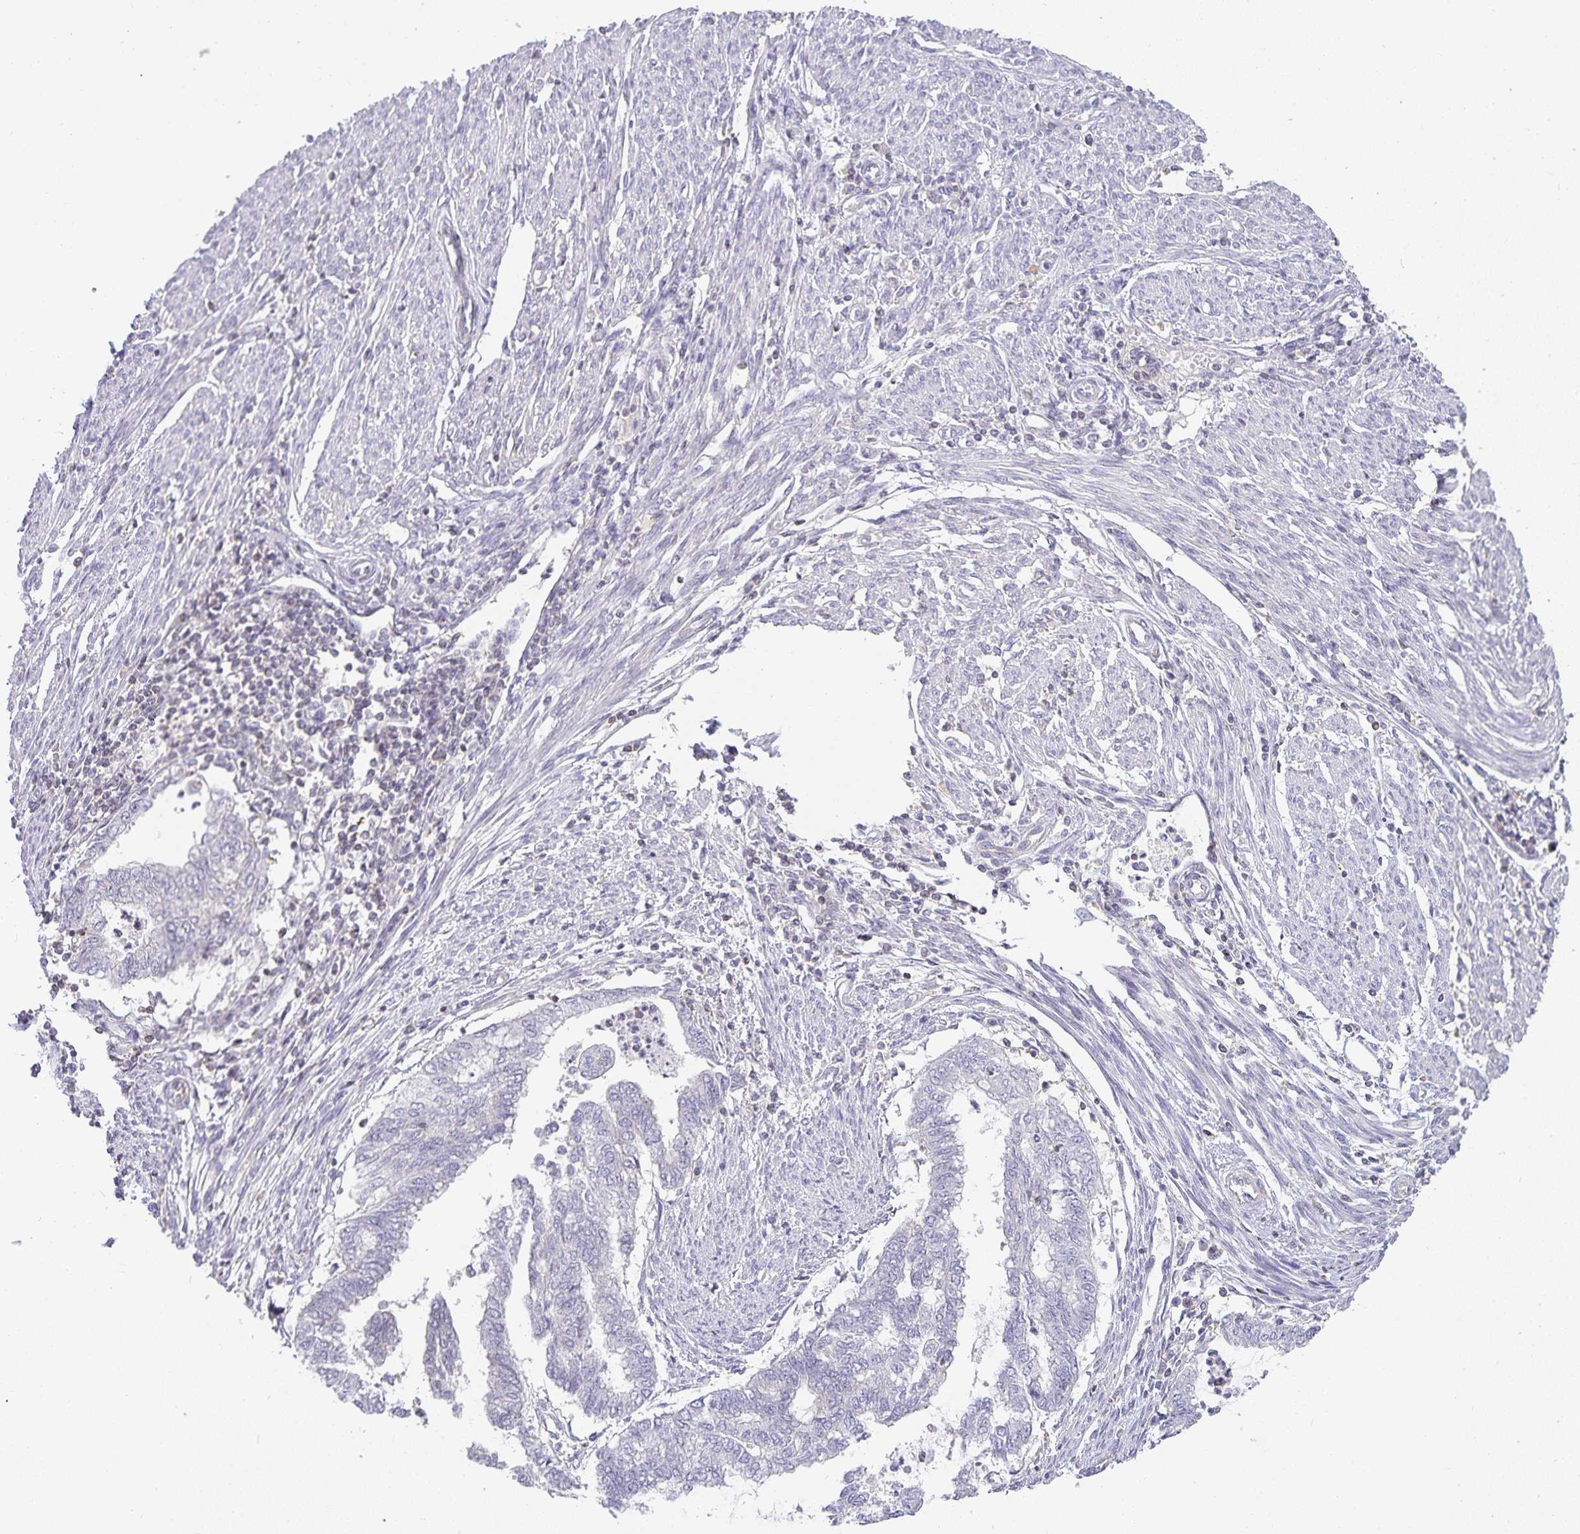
{"staining": {"intensity": "negative", "quantity": "none", "location": "none"}, "tissue": "endometrial cancer", "cell_type": "Tumor cells", "image_type": "cancer", "snomed": [{"axis": "morphology", "description": "Adenocarcinoma, NOS"}, {"axis": "topography", "description": "Endometrium"}], "caption": "An IHC histopathology image of endometrial cancer (adenocarcinoma) is shown. There is no staining in tumor cells of endometrial cancer (adenocarcinoma). (Immunohistochemistry (ihc), brightfield microscopy, high magnification).", "gene": "GATA3", "patient": {"sex": "female", "age": 79}}